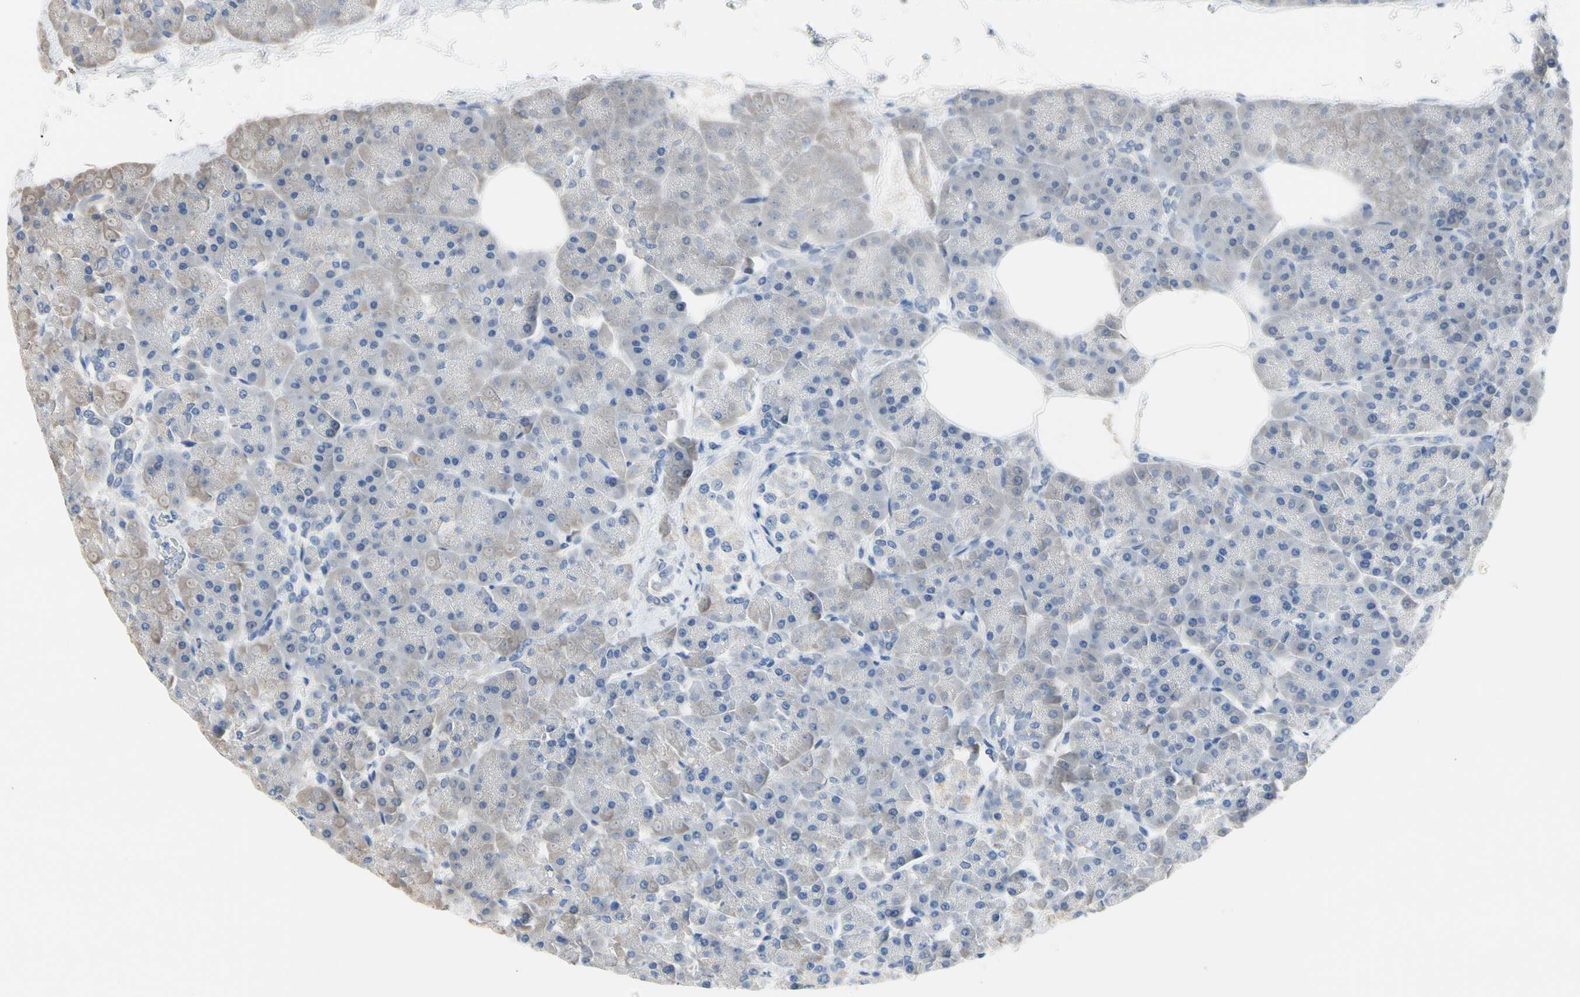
{"staining": {"intensity": "weak", "quantity": "<25%", "location": "cytoplasmic/membranous"}, "tissue": "pancreas", "cell_type": "Exocrine glandular cells", "image_type": "normal", "snomed": [{"axis": "morphology", "description": "Normal tissue, NOS"}, {"axis": "topography", "description": "Pancreas"}], "caption": "Immunohistochemistry (IHC) histopathology image of normal pancreas stained for a protein (brown), which displays no staining in exocrine glandular cells. The staining was performed using DAB (3,3'-diaminobenzidine) to visualize the protein expression in brown, while the nuclei were stained in blue with hematoxylin (Magnification: 20x).", "gene": "ECRG4", "patient": {"sex": "female", "age": 70}}